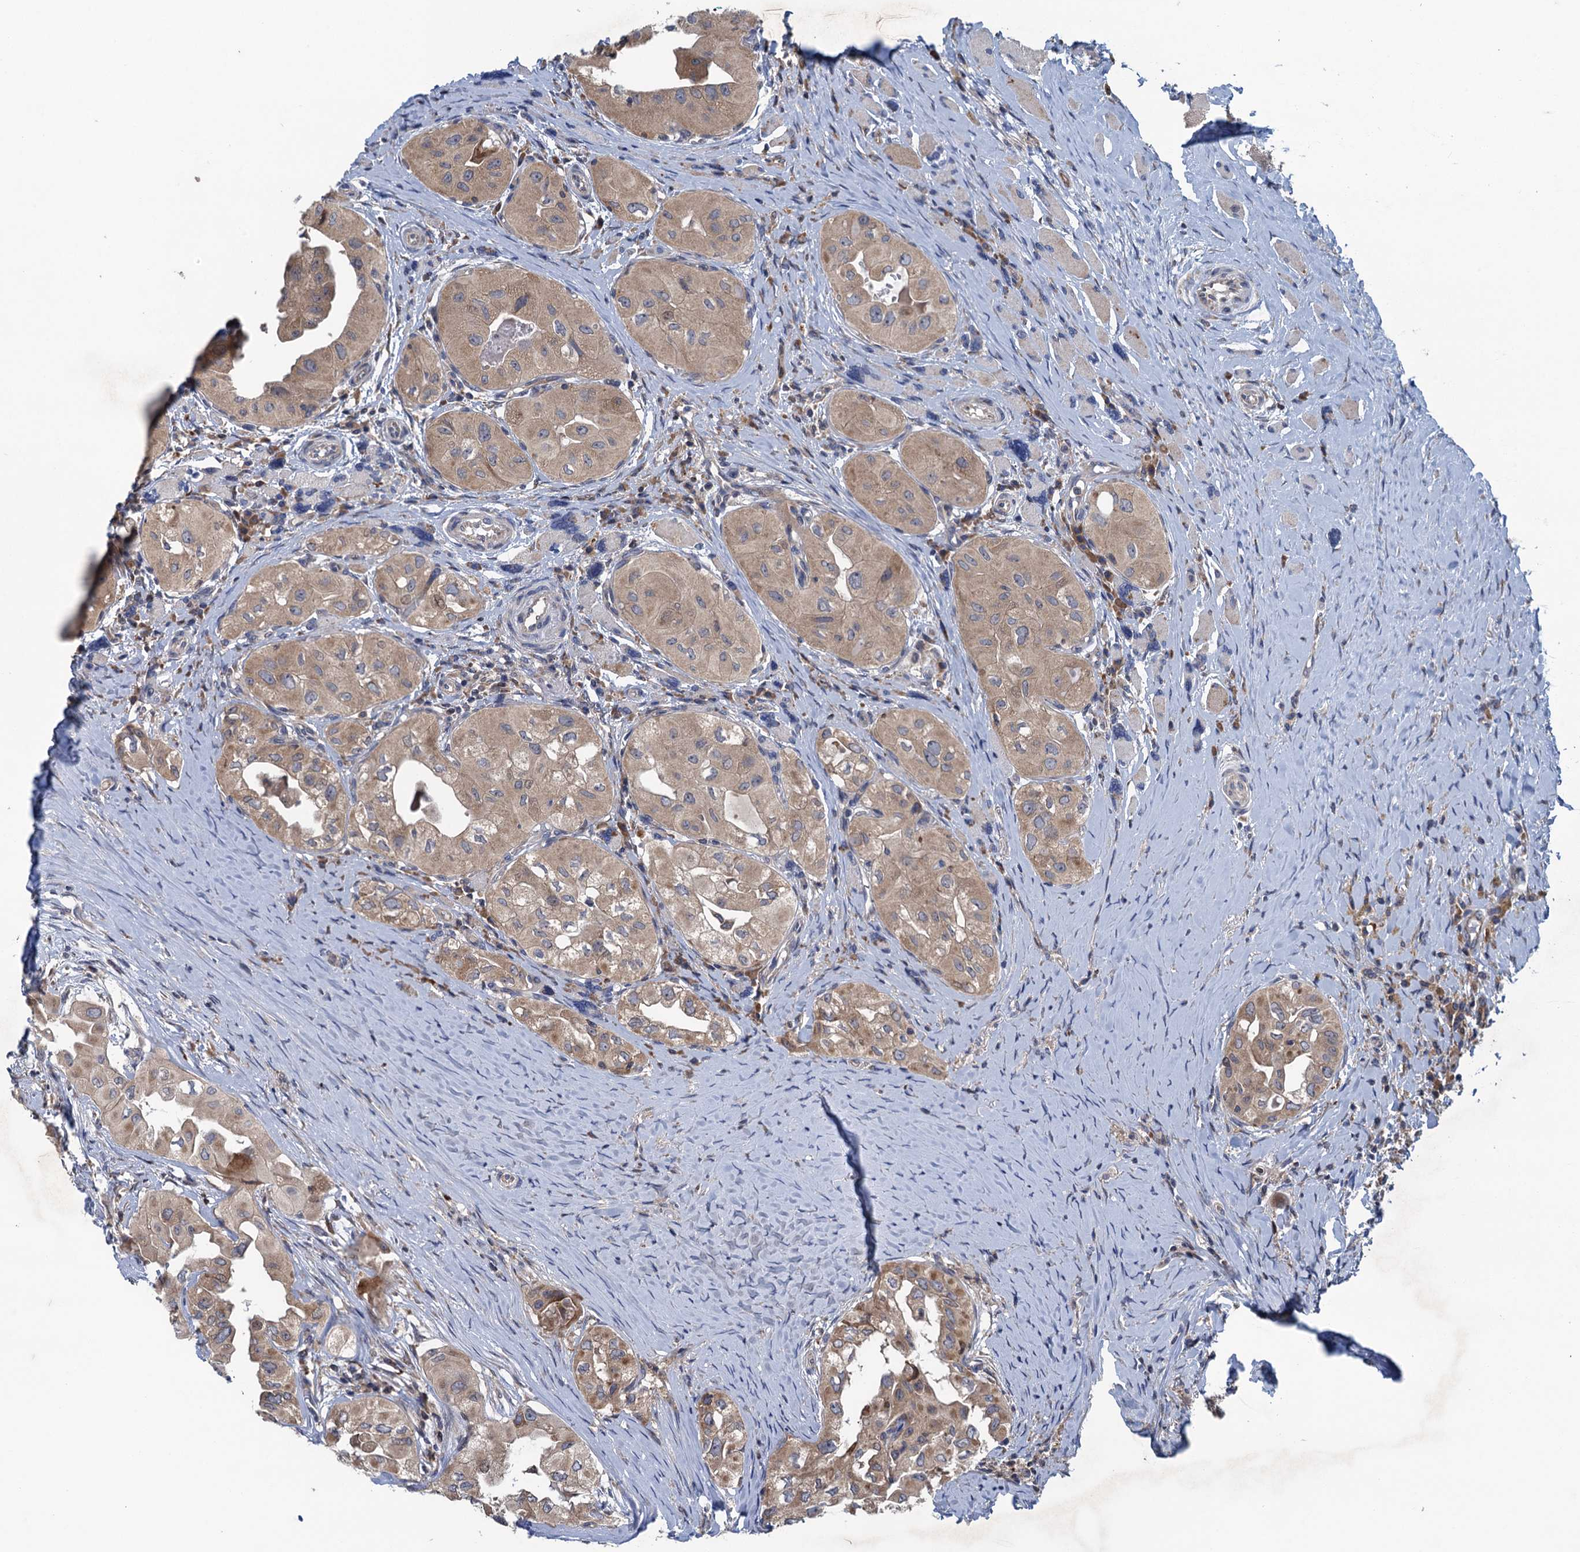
{"staining": {"intensity": "moderate", "quantity": ">75%", "location": "cytoplasmic/membranous"}, "tissue": "thyroid cancer", "cell_type": "Tumor cells", "image_type": "cancer", "snomed": [{"axis": "morphology", "description": "Papillary adenocarcinoma, NOS"}, {"axis": "topography", "description": "Thyroid gland"}], "caption": "A histopathology image of human thyroid cancer (papillary adenocarcinoma) stained for a protein displays moderate cytoplasmic/membranous brown staining in tumor cells. (brown staining indicates protein expression, while blue staining denotes nuclei).", "gene": "CNTN5", "patient": {"sex": "female", "age": 59}}